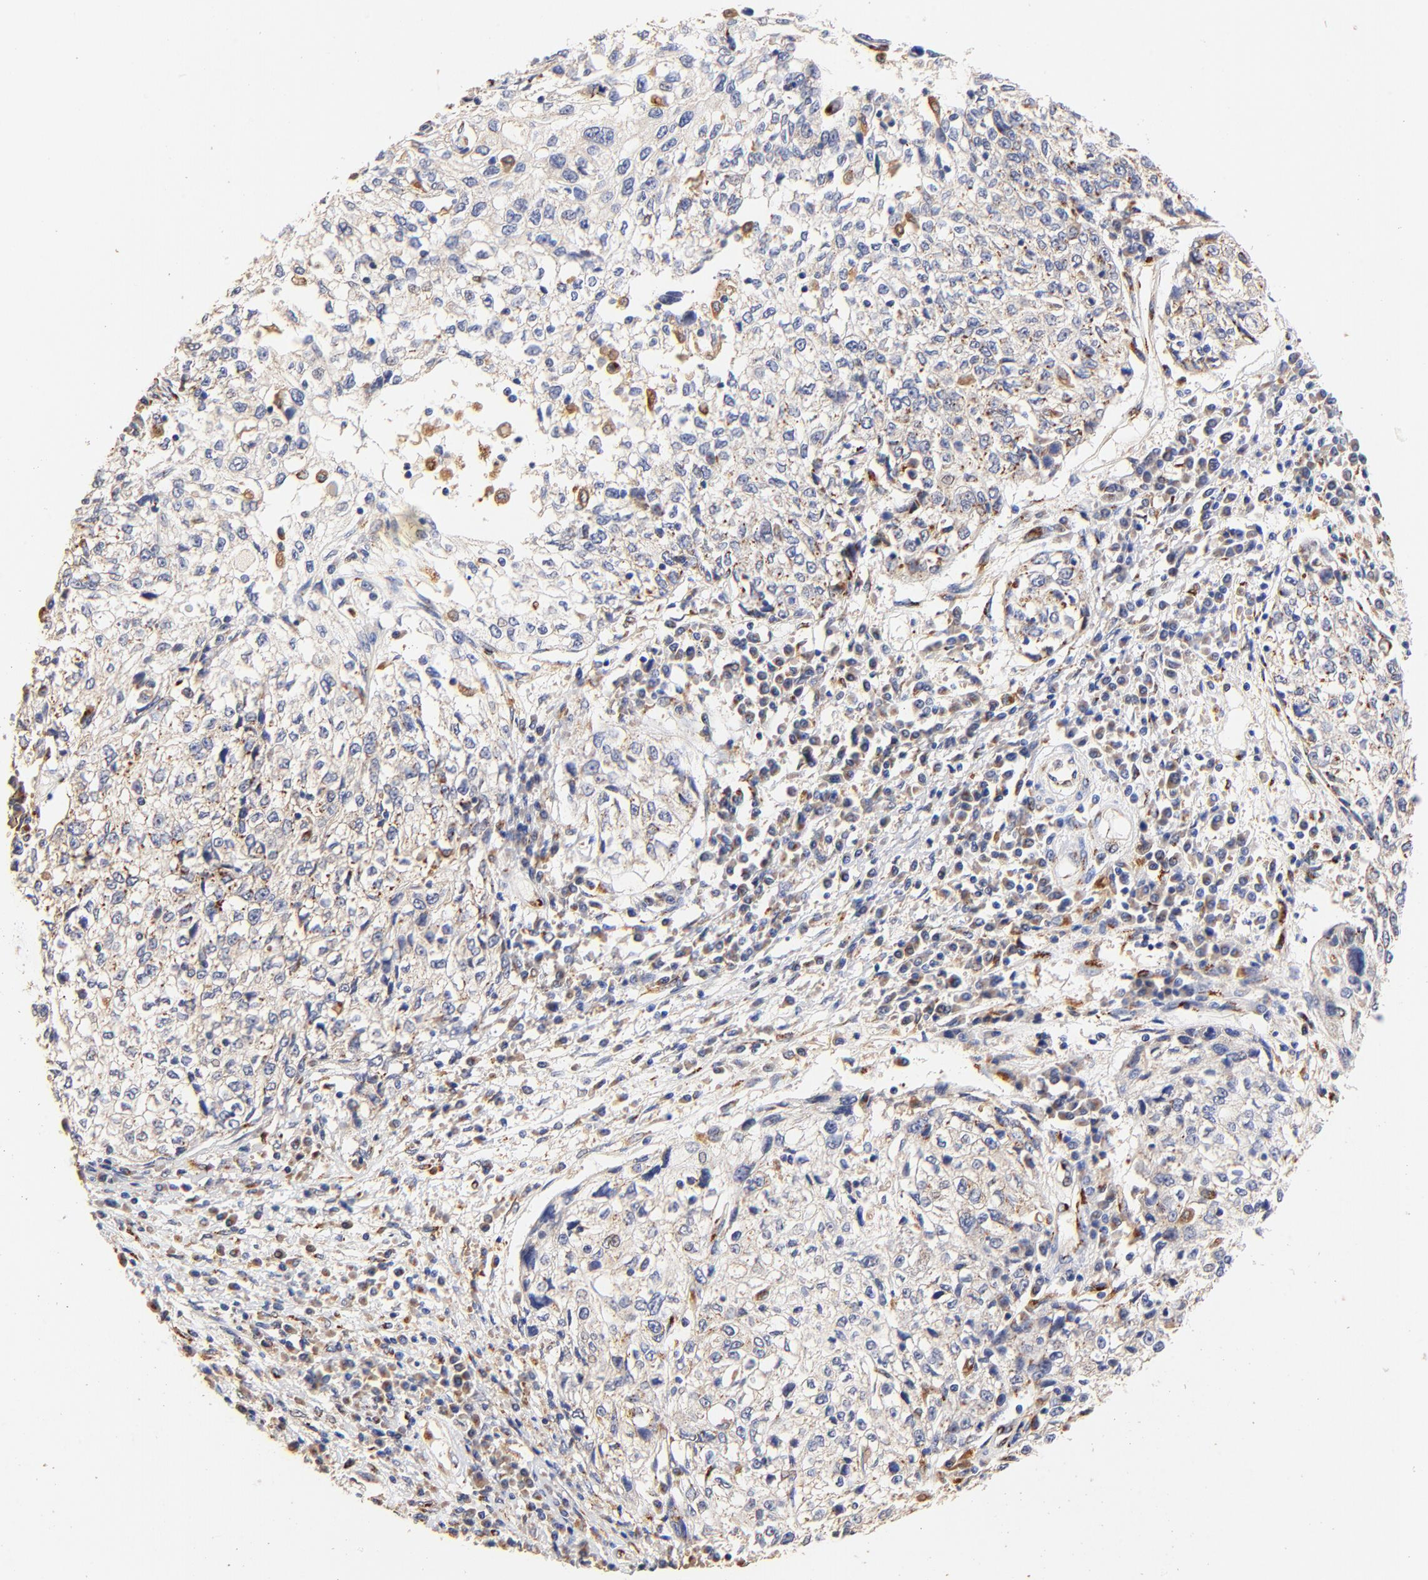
{"staining": {"intensity": "weak", "quantity": ">75%", "location": "cytoplasmic/membranous"}, "tissue": "cervical cancer", "cell_type": "Tumor cells", "image_type": "cancer", "snomed": [{"axis": "morphology", "description": "Squamous cell carcinoma, NOS"}, {"axis": "topography", "description": "Cervix"}], "caption": "Immunohistochemical staining of human cervical squamous cell carcinoma reveals low levels of weak cytoplasmic/membranous expression in about >75% of tumor cells.", "gene": "FMNL3", "patient": {"sex": "female", "age": 57}}